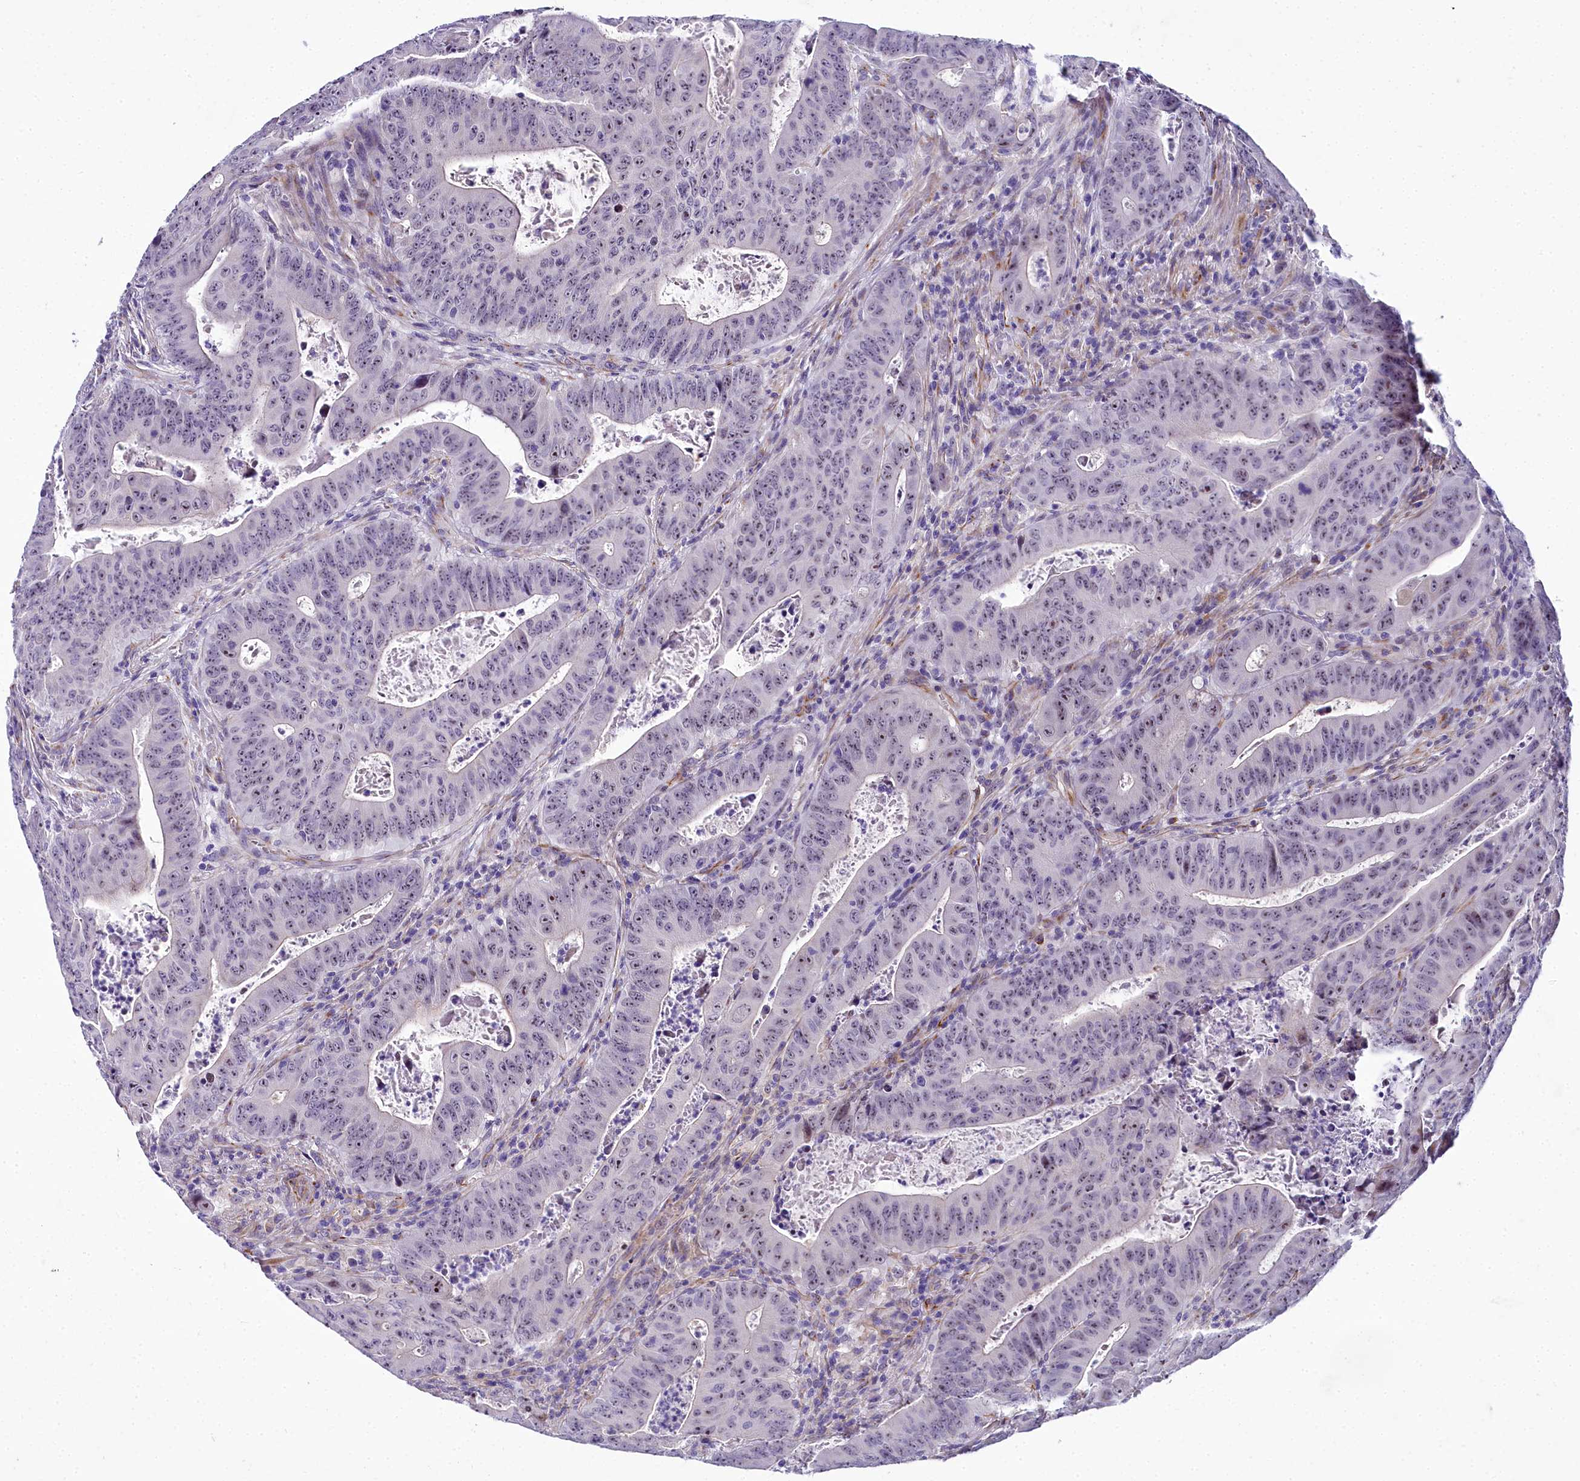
{"staining": {"intensity": "weak", "quantity": "25%-75%", "location": "nuclear"}, "tissue": "colorectal cancer", "cell_type": "Tumor cells", "image_type": "cancer", "snomed": [{"axis": "morphology", "description": "Adenocarcinoma, NOS"}, {"axis": "topography", "description": "Rectum"}], "caption": "The image displays staining of adenocarcinoma (colorectal), revealing weak nuclear protein positivity (brown color) within tumor cells.", "gene": "TIMM22", "patient": {"sex": "female", "age": 75}}